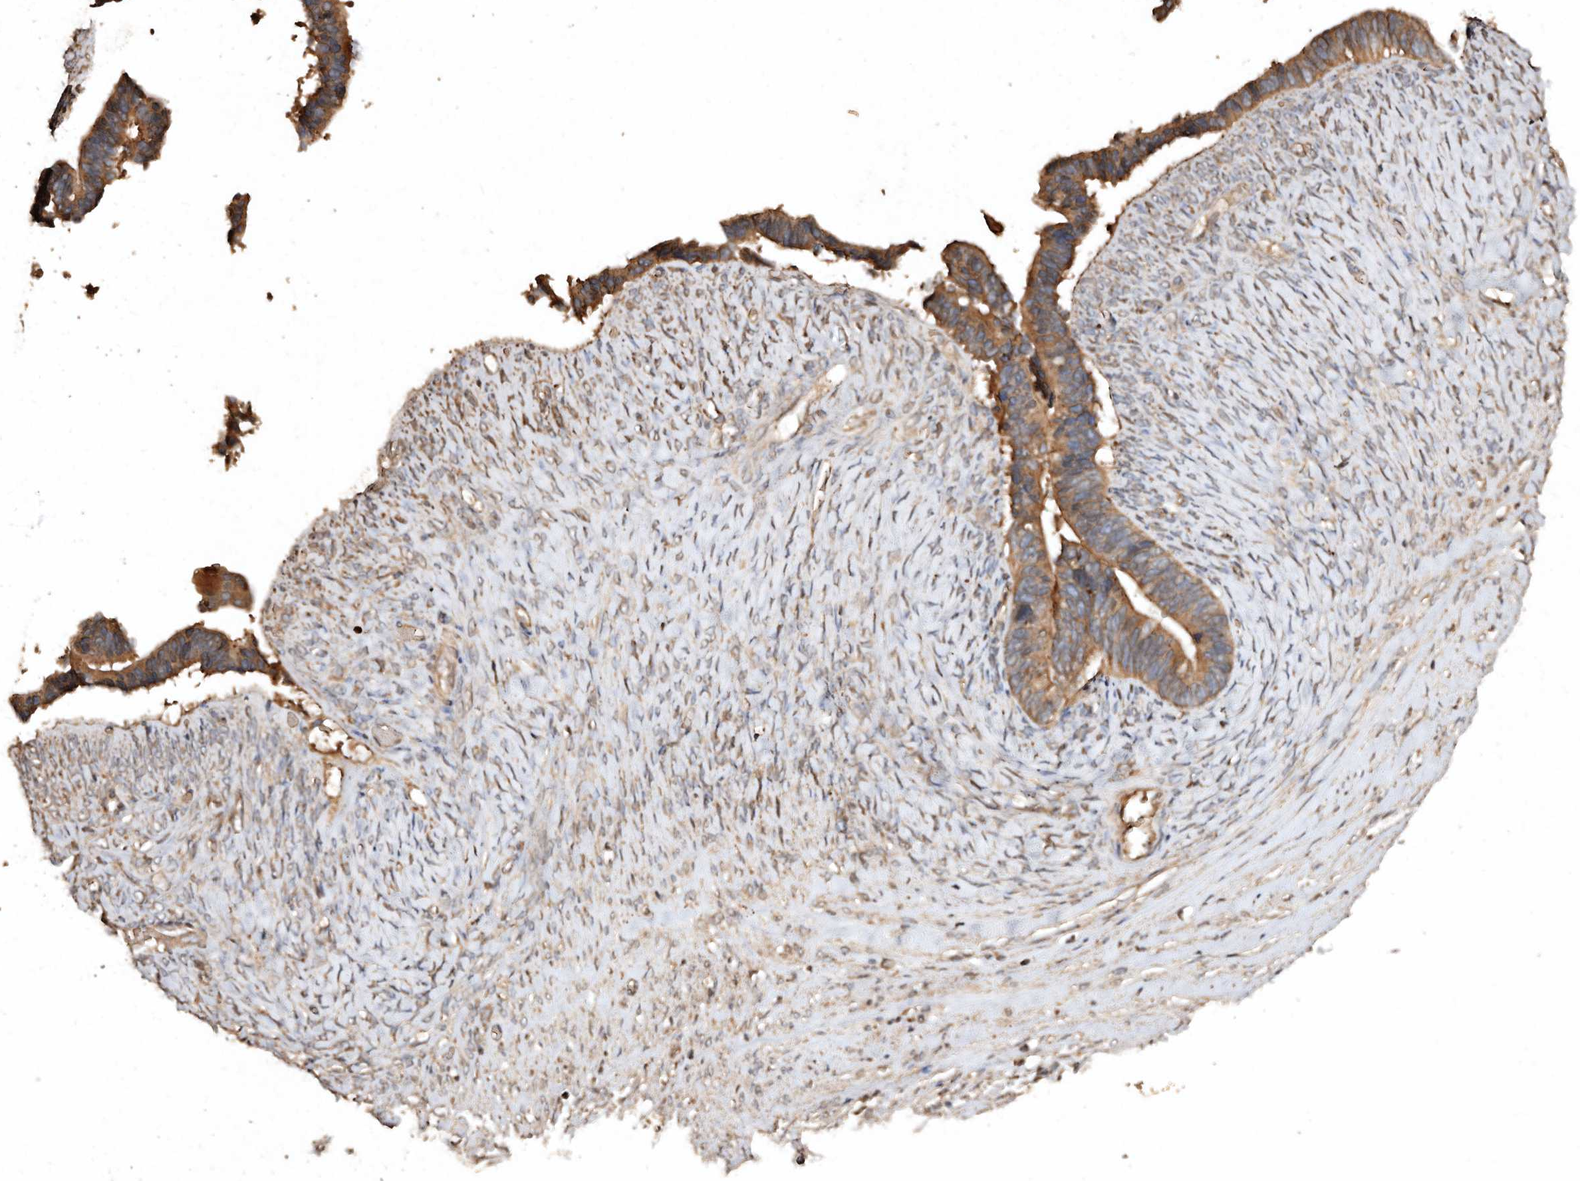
{"staining": {"intensity": "moderate", "quantity": ">75%", "location": "cytoplasmic/membranous"}, "tissue": "ovarian cancer", "cell_type": "Tumor cells", "image_type": "cancer", "snomed": [{"axis": "morphology", "description": "Cystadenocarcinoma, serous, NOS"}, {"axis": "topography", "description": "Ovary"}], "caption": "Human ovarian serous cystadenocarcinoma stained for a protein (brown) shows moderate cytoplasmic/membranous positive staining in approximately >75% of tumor cells.", "gene": "FARS2", "patient": {"sex": "female", "age": 56}}